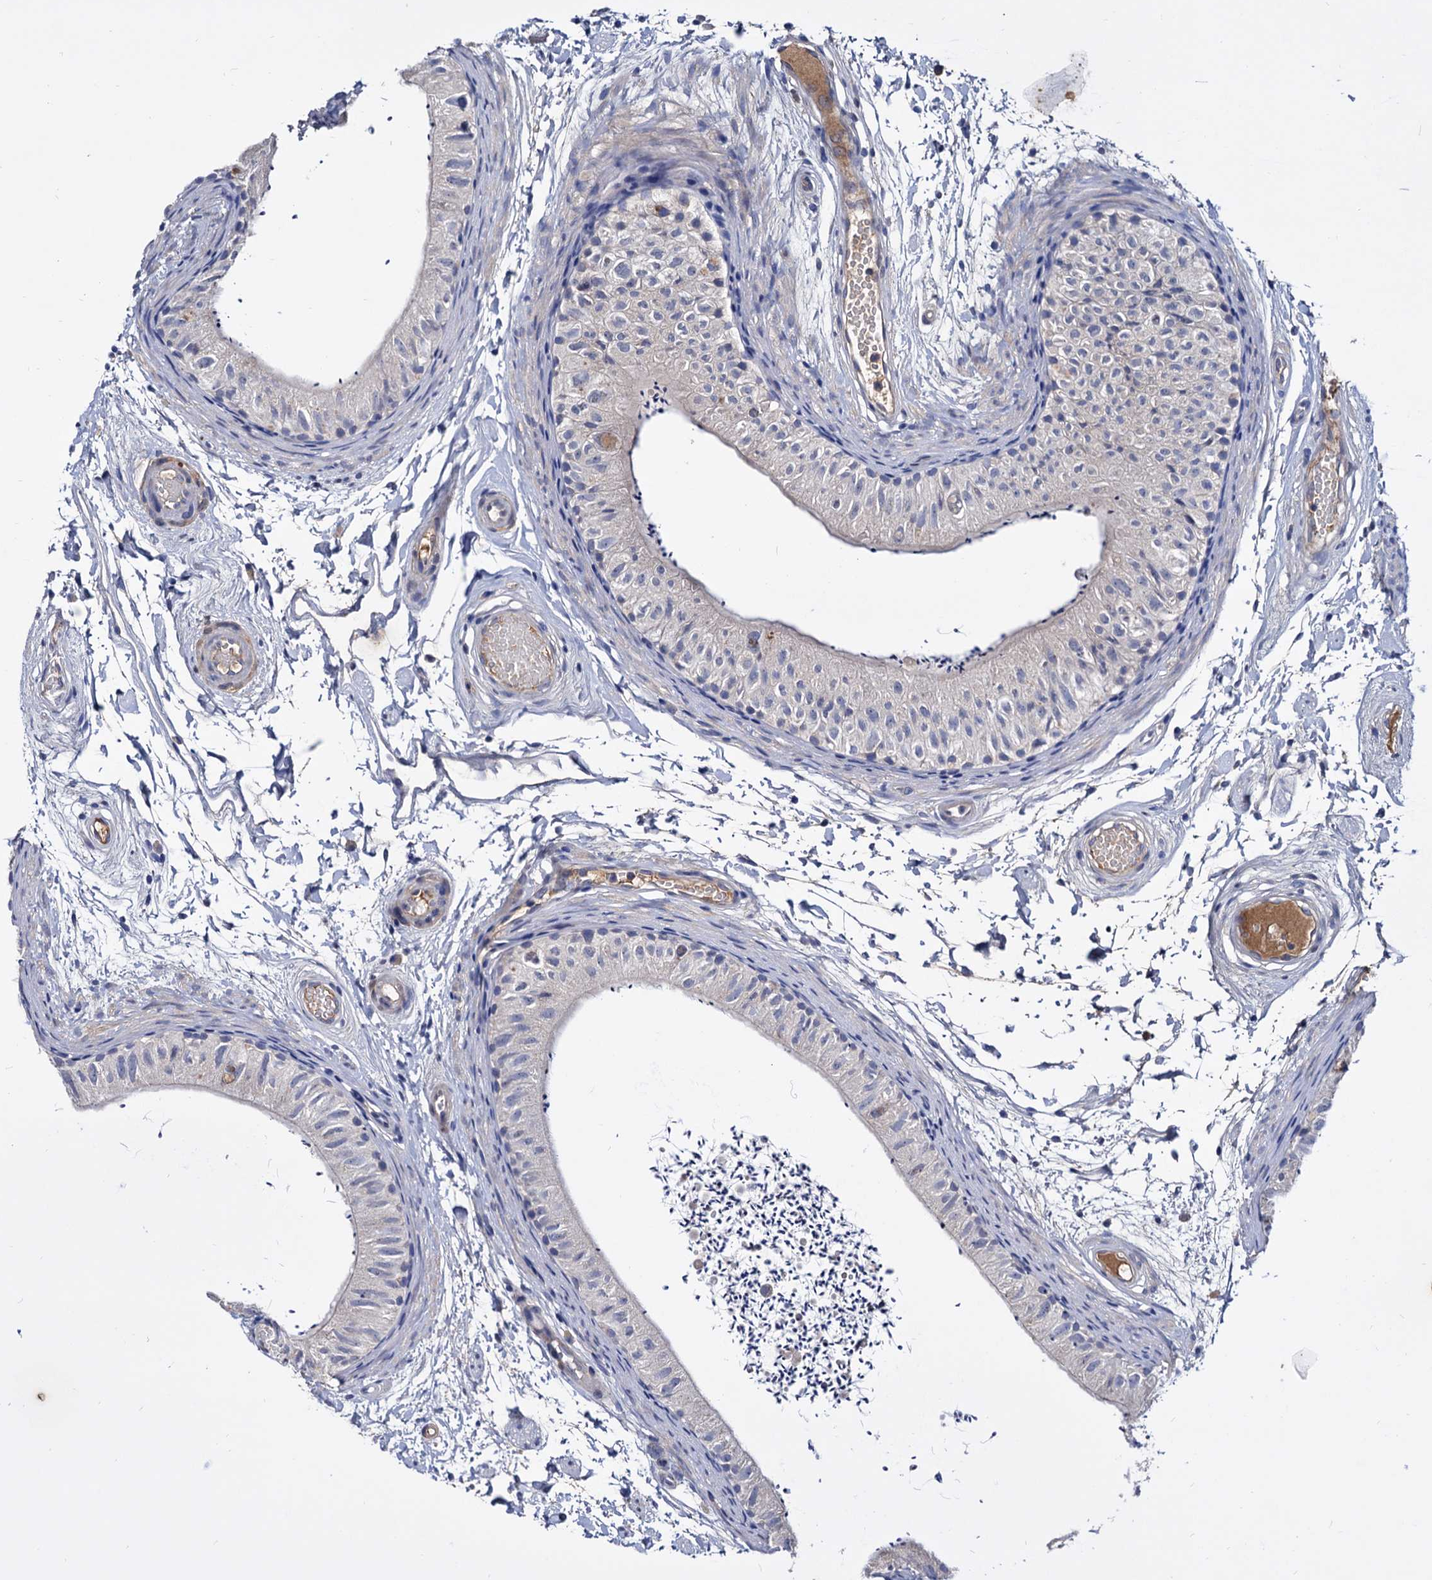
{"staining": {"intensity": "negative", "quantity": "none", "location": "none"}, "tissue": "epididymis", "cell_type": "Glandular cells", "image_type": "normal", "snomed": [{"axis": "morphology", "description": "Normal tissue, NOS"}, {"axis": "topography", "description": "Epididymis"}], "caption": "Immunohistochemistry (IHC) of benign human epididymis reveals no expression in glandular cells. (DAB immunohistochemistry (IHC), high magnification).", "gene": "NPAS4", "patient": {"sex": "male", "age": 50}}